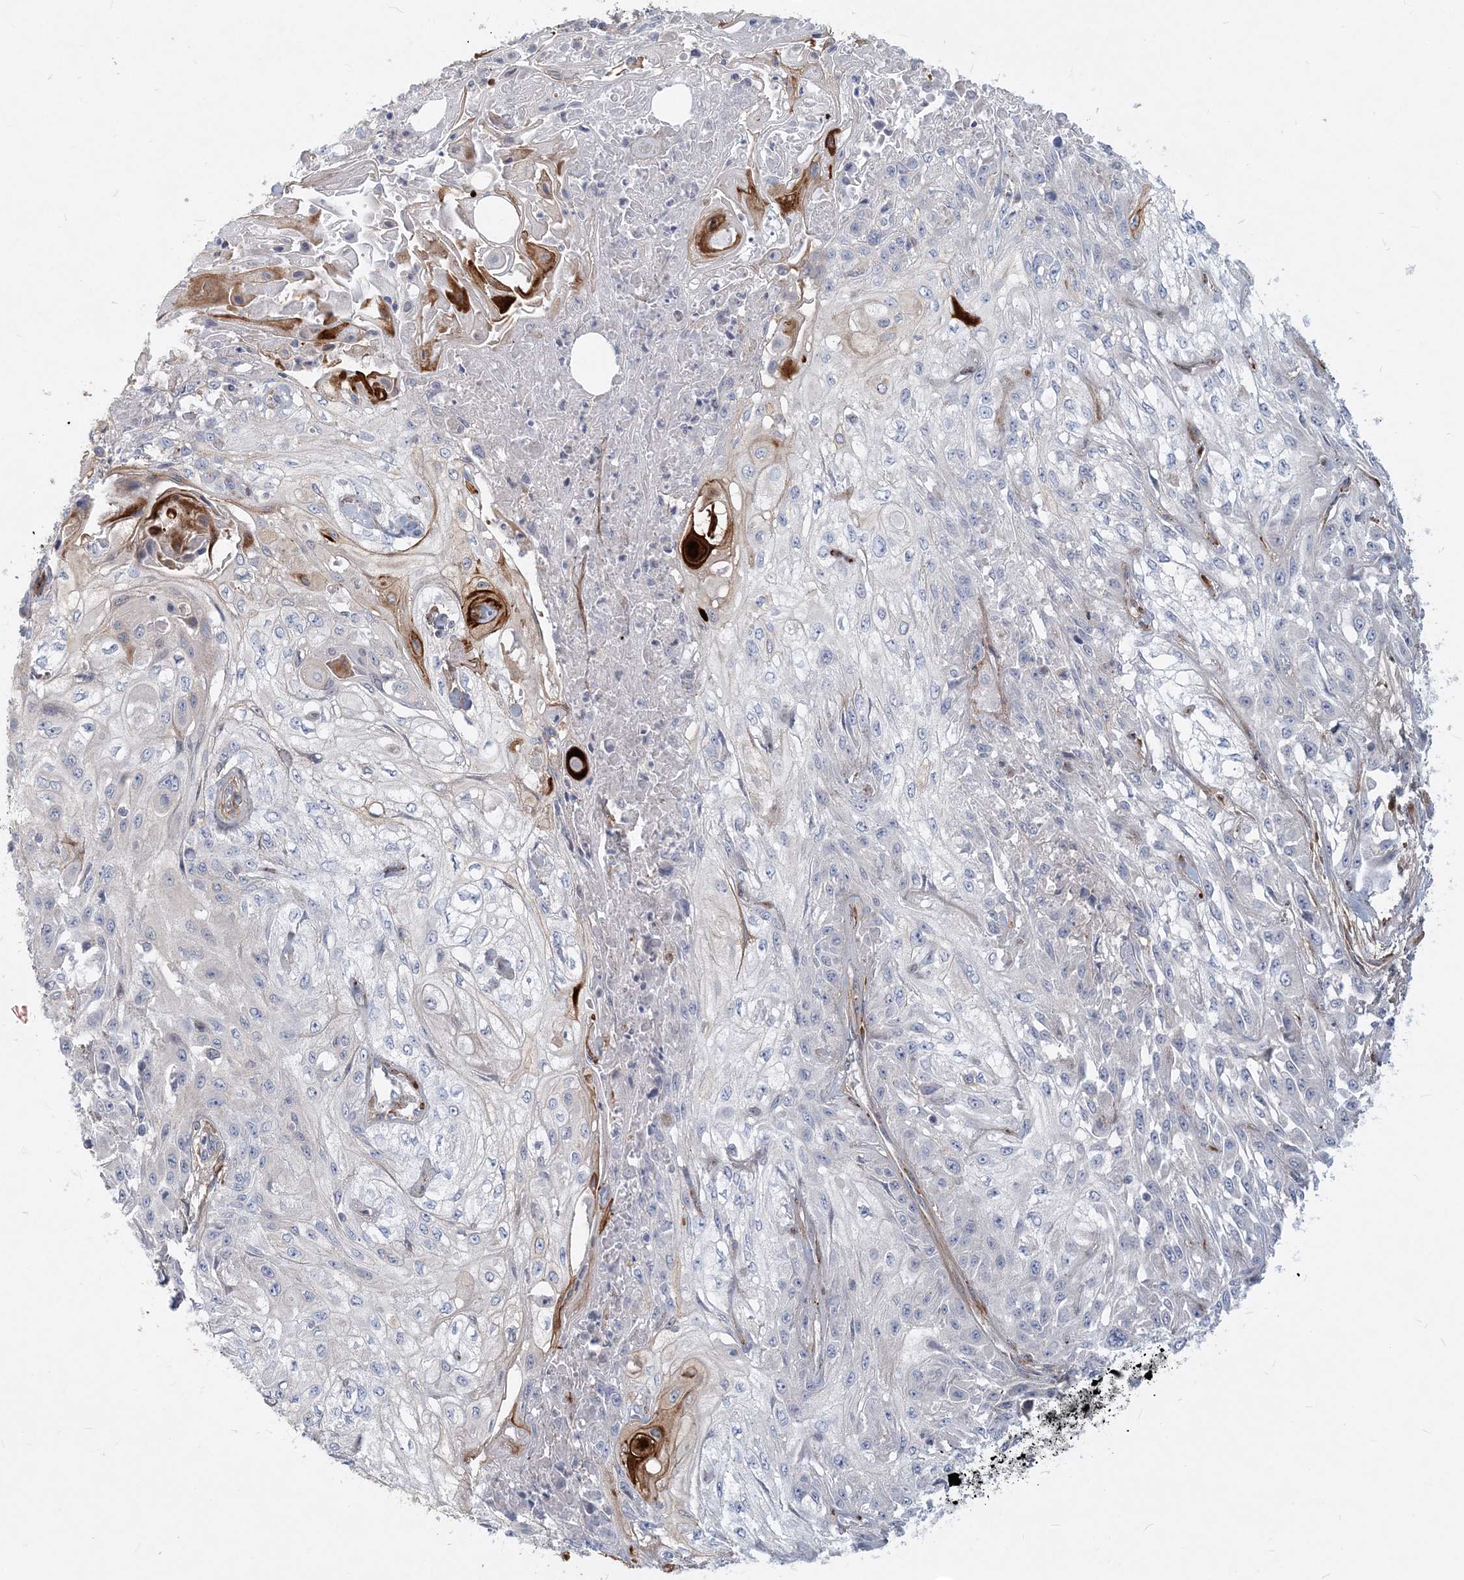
{"staining": {"intensity": "negative", "quantity": "none", "location": "none"}, "tissue": "skin cancer", "cell_type": "Tumor cells", "image_type": "cancer", "snomed": [{"axis": "morphology", "description": "Squamous cell carcinoma, NOS"}, {"axis": "morphology", "description": "Squamous cell carcinoma, metastatic, NOS"}, {"axis": "topography", "description": "Skin"}, {"axis": "topography", "description": "Lymph node"}], "caption": "A histopathology image of skin cancer stained for a protein shows no brown staining in tumor cells.", "gene": "GMPPA", "patient": {"sex": "male", "age": 75}}